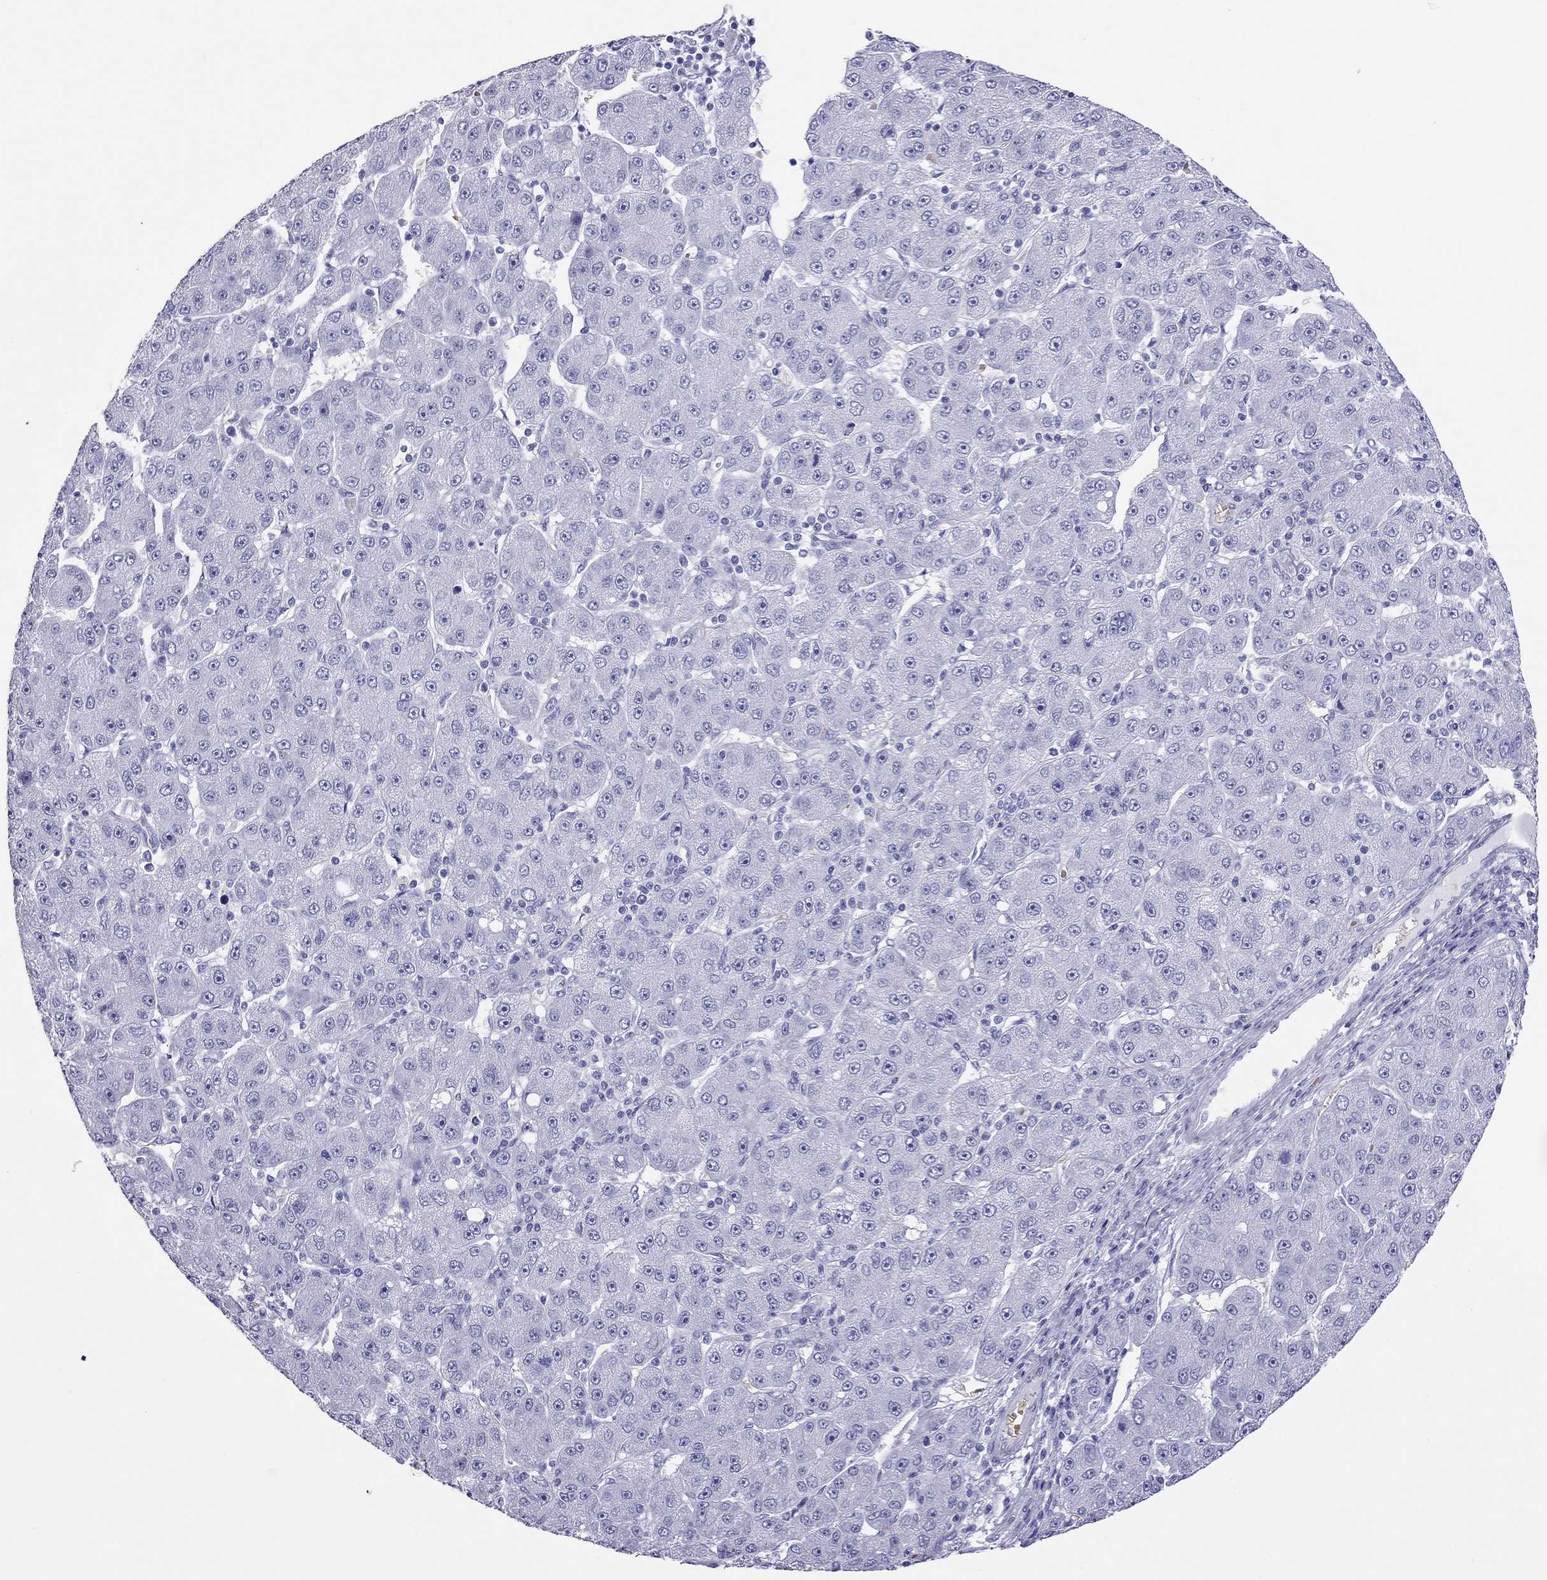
{"staining": {"intensity": "negative", "quantity": "none", "location": "none"}, "tissue": "liver cancer", "cell_type": "Tumor cells", "image_type": "cancer", "snomed": [{"axis": "morphology", "description": "Carcinoma, Hepatocellular, NOS"}, {"axis": "topography", "description": "Liver"}], "caption": "Immunohistochemical staining of human liver cancer (hepatocellular carcinoma) exhibits no significant staining in tumor cells.", "gene": "PTPRN", "patient": {"sex": "male", "age": 67}}